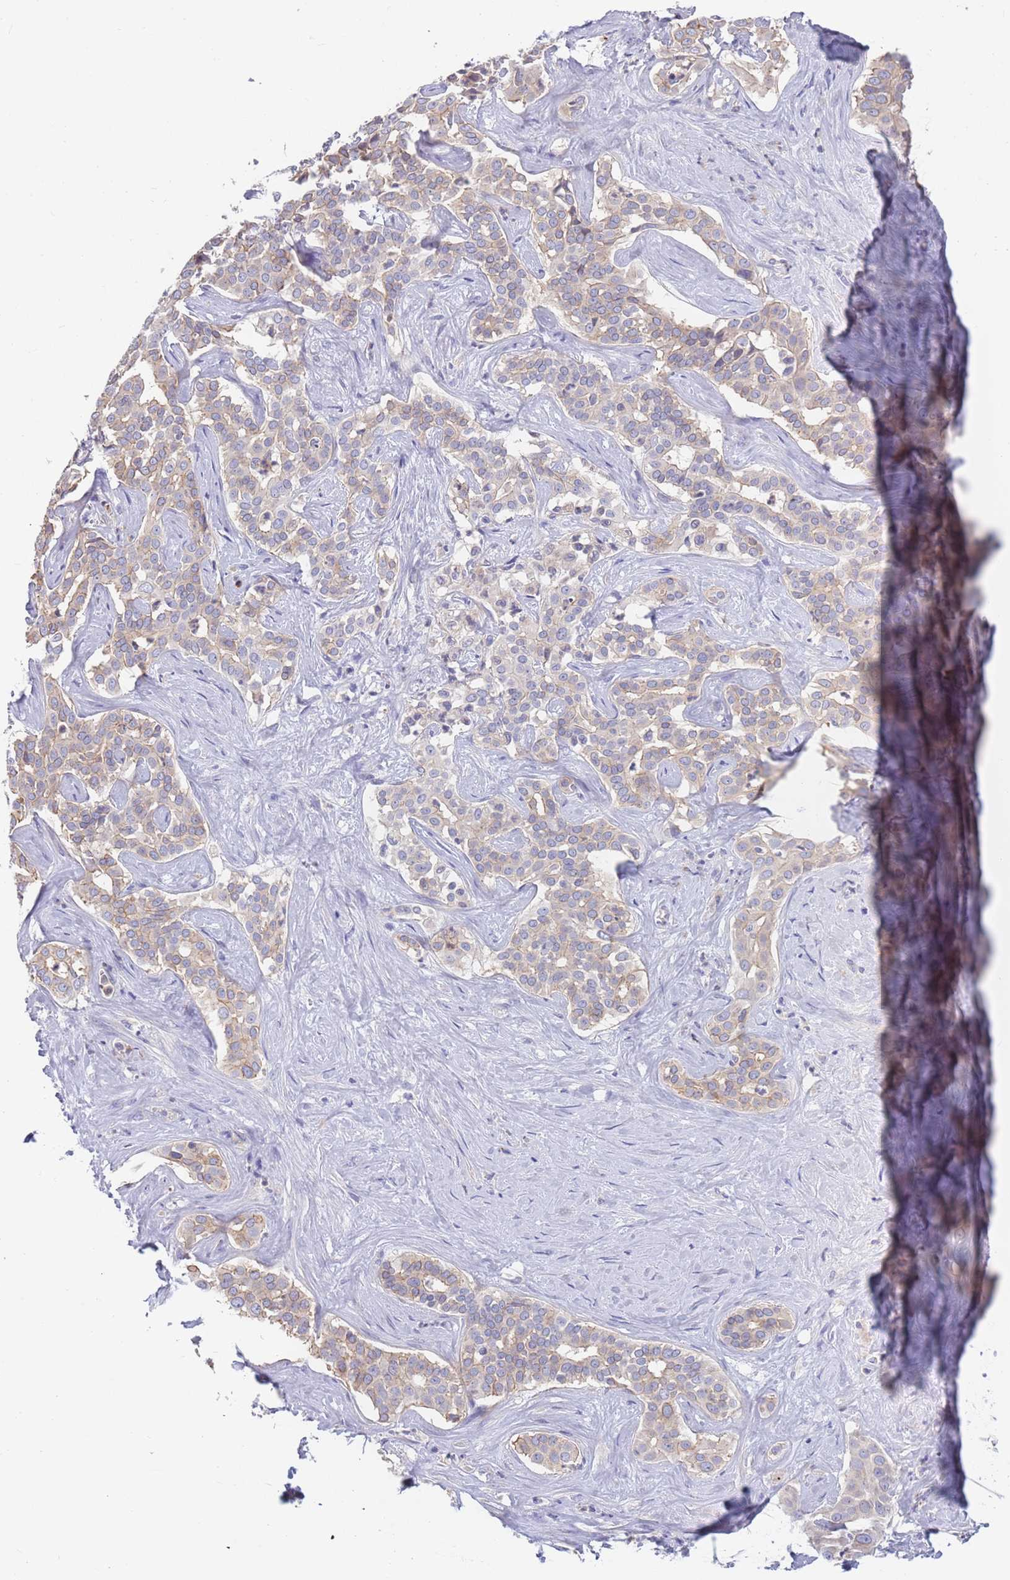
{"staining": {"intensity": "weak", "quantity": "<25%", "location": "cytoplasmic/membranous"}, "tissue": "liver cancer", "cell_type": "Tumor cells", "image_type": "cancer", "snomed": [{"axis": "morphology", "description": "Cholangiocarcinoma"}, {"axis": "topography", "description": "Liver"}], "caption": "There is no significant positivity in tumor cells of liver cancer (cholangiocarcinoma). Brightfield microscopy of immunohistochemistry (IHC) stained with DAB (3,3'-diaminobenzidine) (brown) and hematoxylin (blue), captured at high magnification.", "gene": "BORCS5", "patient": {"sex": "male", "age": 67}}